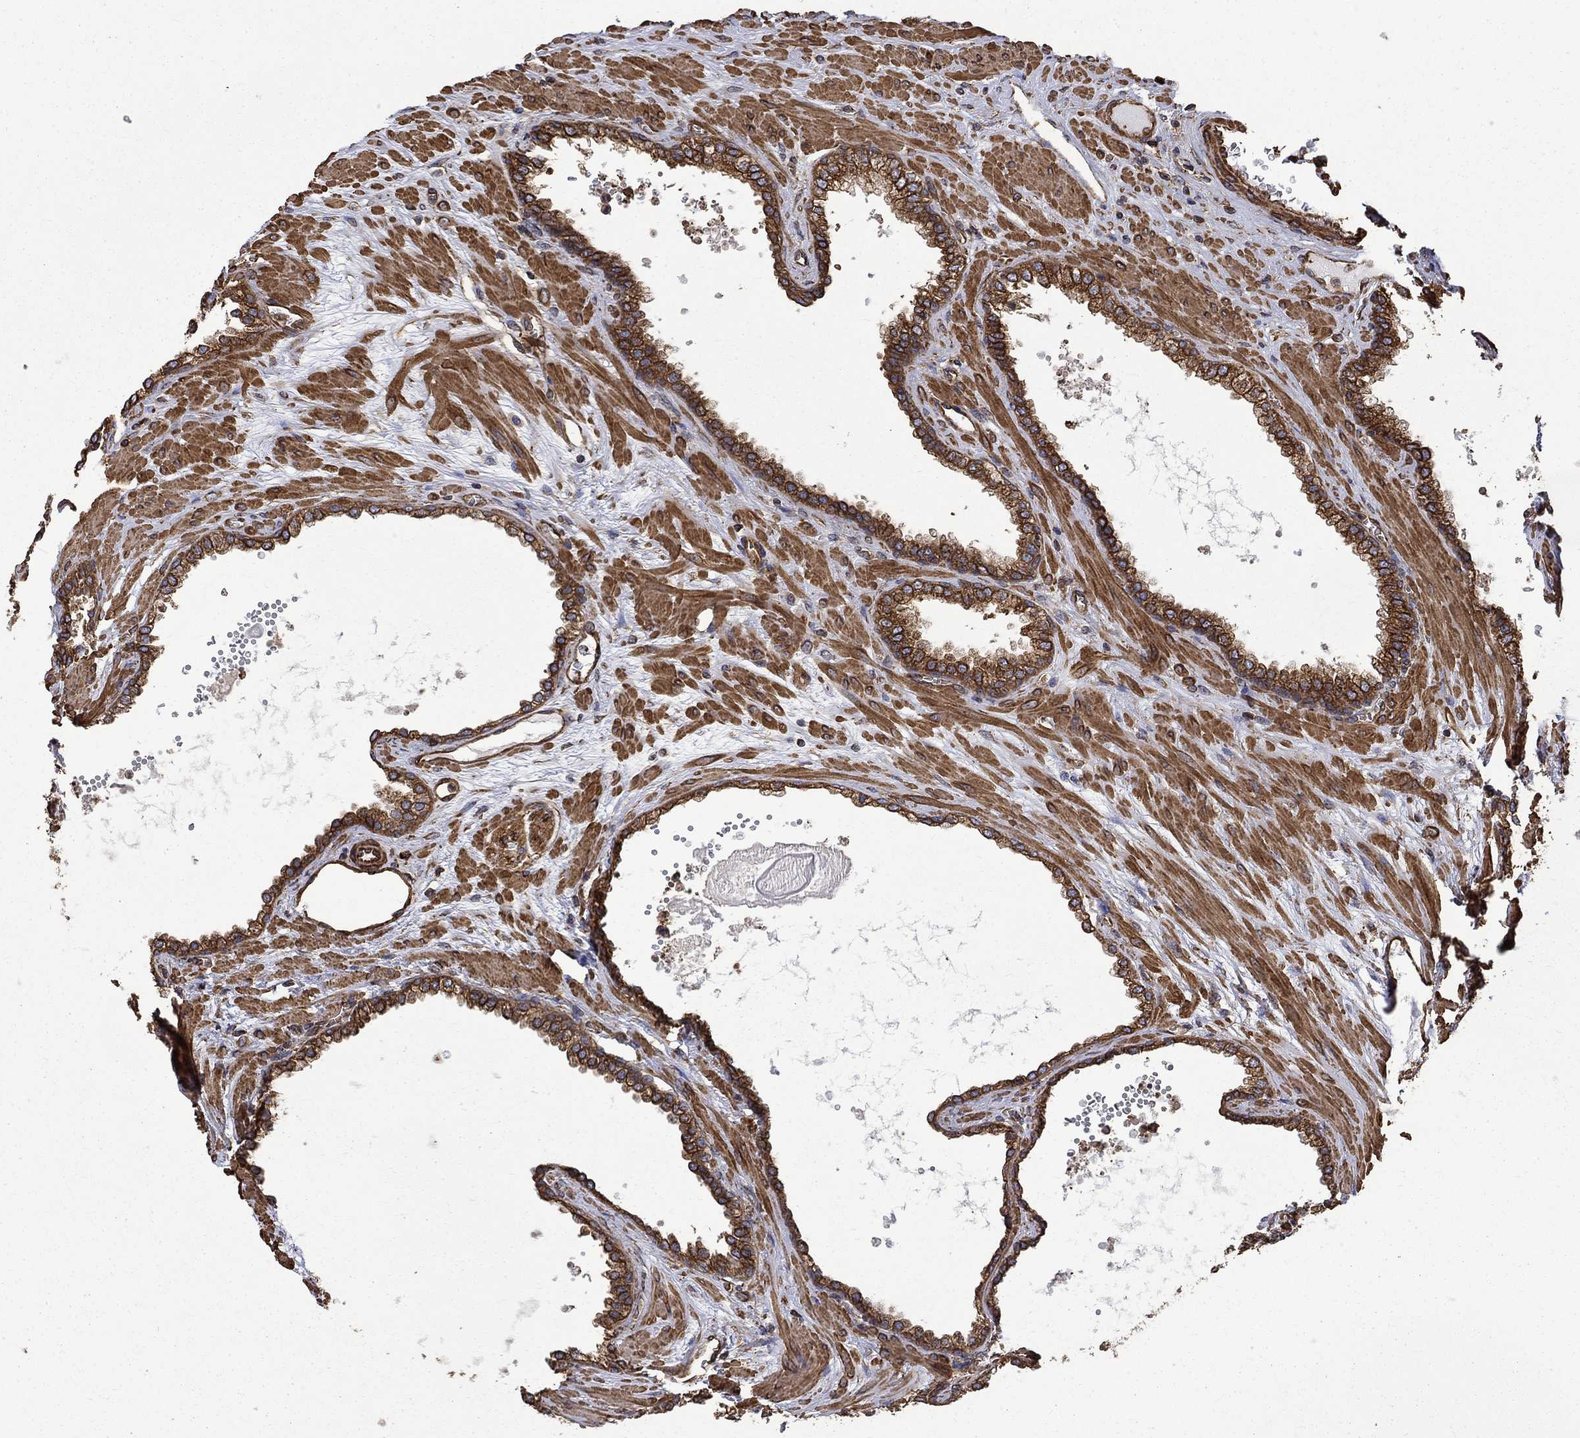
{"staining": {"intensity": "strong", "quantity": ">75%", "location": "cytoplasmic/membranous"}, "tissue": "prostate cancer", "cell_type": "Tumor cells", "image_type": "cancer", "snomed": [{"axis": "morphology", "description": "Adenocarcinoma, NOS"}, {"axis": "topography", "description": "Prostate"}], "caption": "This is a micrograph of IHC staining of prostate cancer, which shows strong staining in the cytoplasmic/membranous of tumor cells.", "gene": "CUTC", "patient": {"sex": "male", "age": 67}}